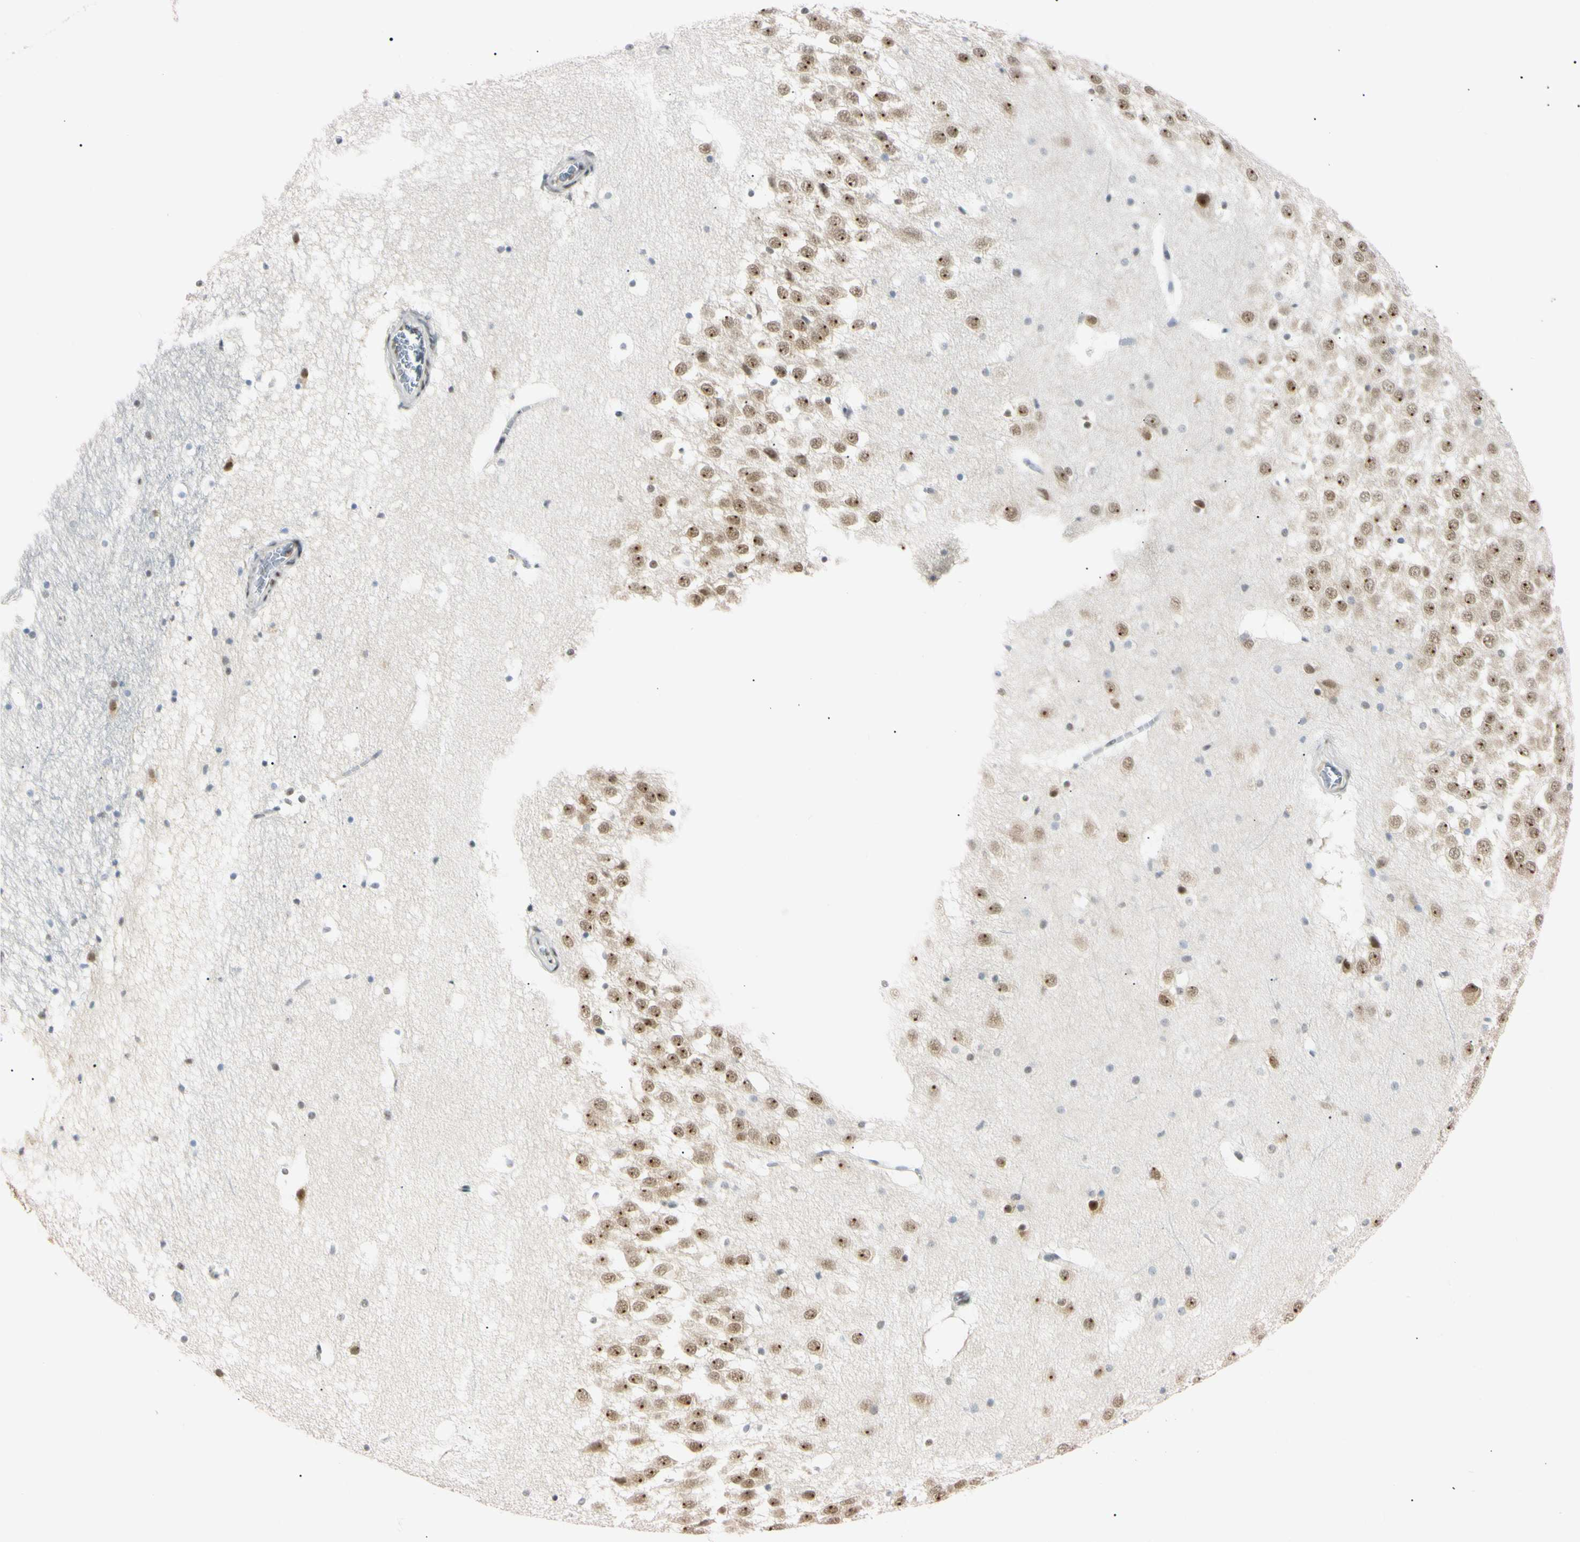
{"staining": {"intensity": "weak", "quantity": "<25%", "location": "nuclear"}, "tissue": "hippocampus", "cell_type": "Glial cells", "image_type": "normal", "snomed": [{"axis": "morphology", "description": "Normal tissue, NOS"}, {"axis": "topography", "description": "Hippocampus"}], "caption": "A micrograph of hippocampus stained for a protein exhibits no brown staining in glial cells. (DAB (3,3'-diaminobenzidine) immunohistochemistry visualized using brightfield microscopy, high magnification).", "gene": "ZNF134", "patient": {"sex": "male", "age": 45}}